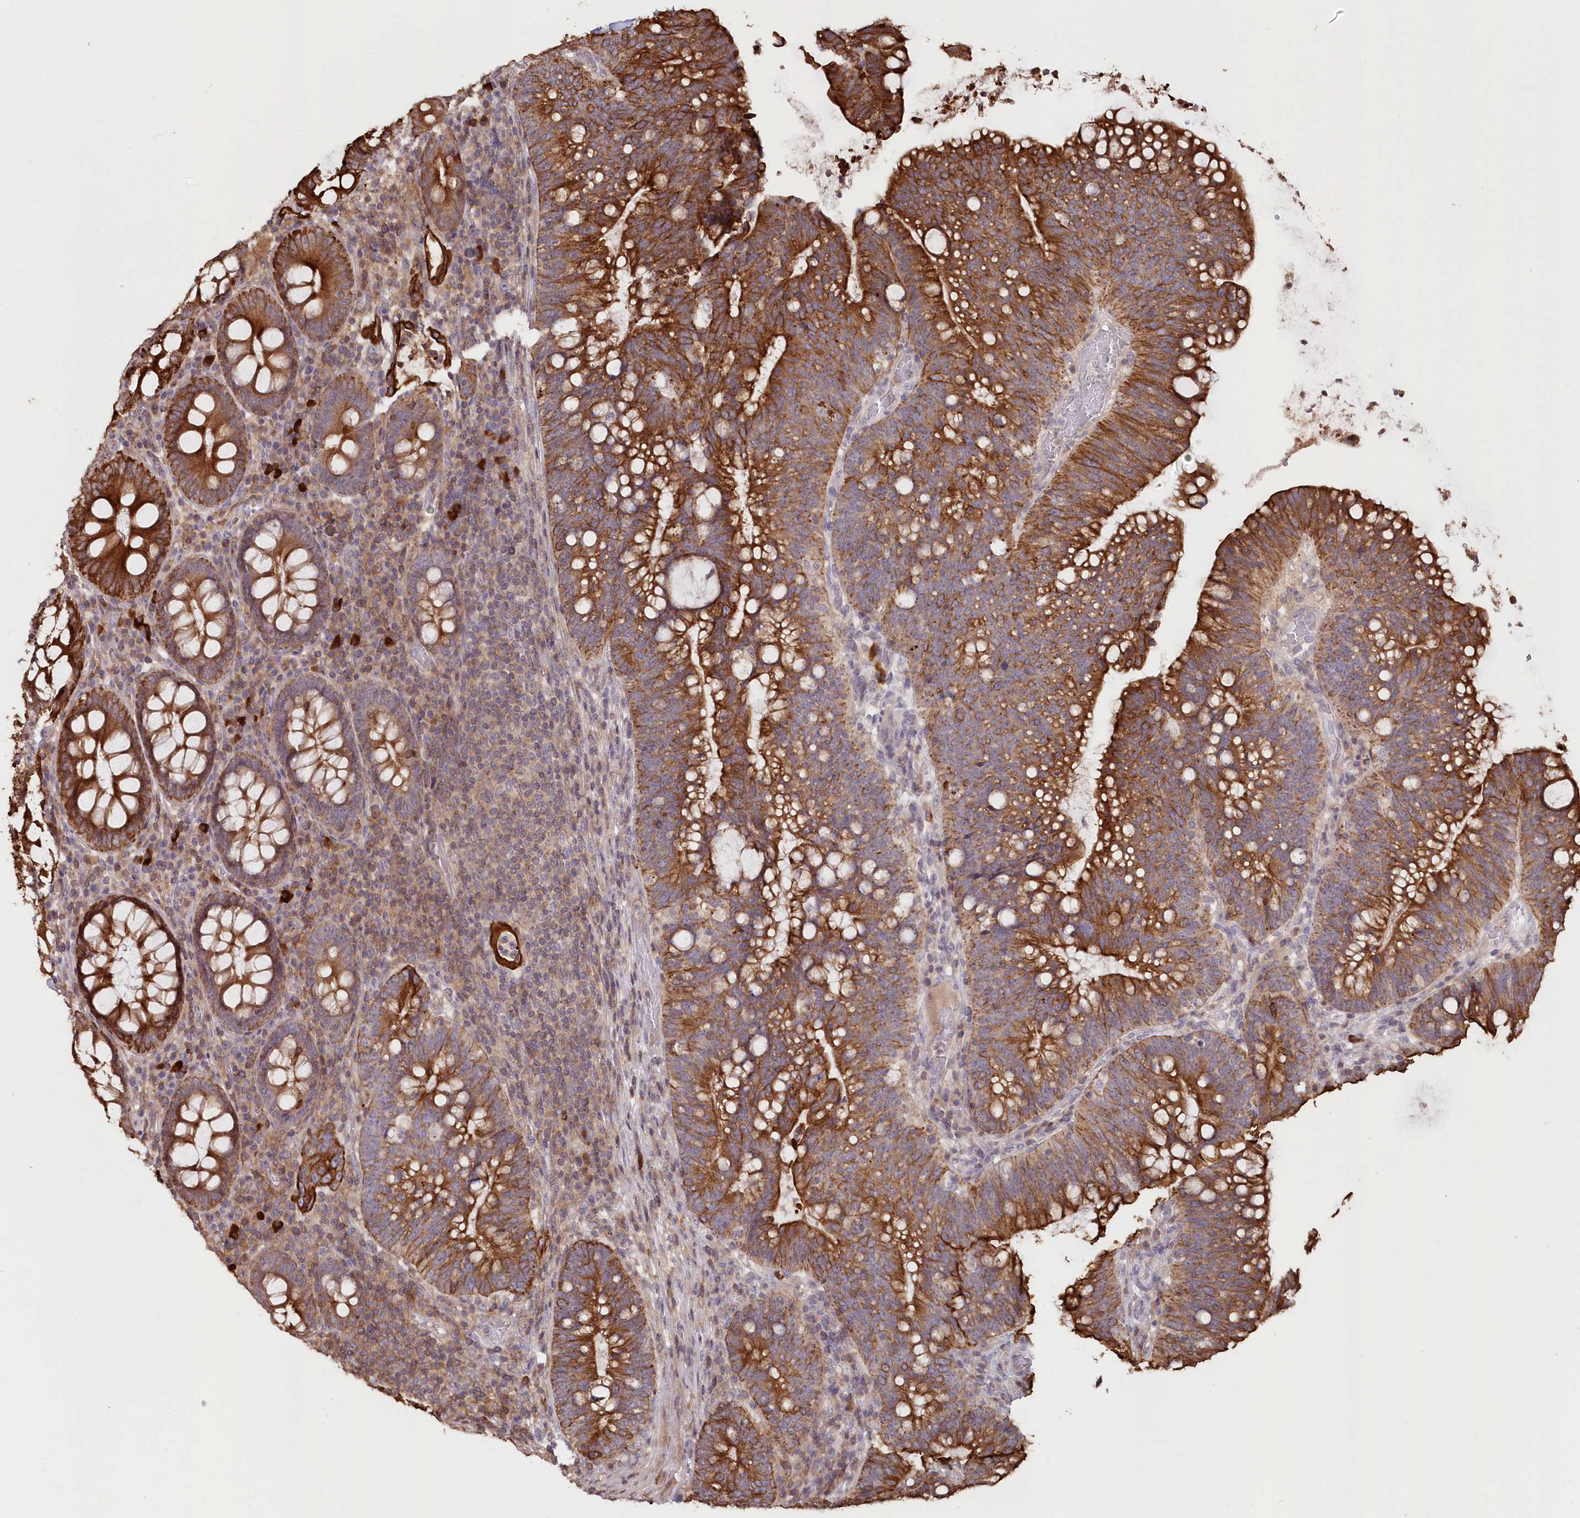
{"staining": {"intensity": "strong", "quantity": ">75%", "location": "cytoplasmic/membranous"}, "tissue": "colorectal cancer", "cell_type": "Tumor cells", "image_type": "cancer", "snomed": [{"axis": "morphology", "description": "Adenocarcinoma, NOS"}, {"axis": "topography", "description": "Colon"}], "caption": "Adenocarcinoma (colorectal) stained with a protein marker shows strong staining in tumor cells.", "gene": "SNED1", "patient": {"sex": "female", "age": 66}}